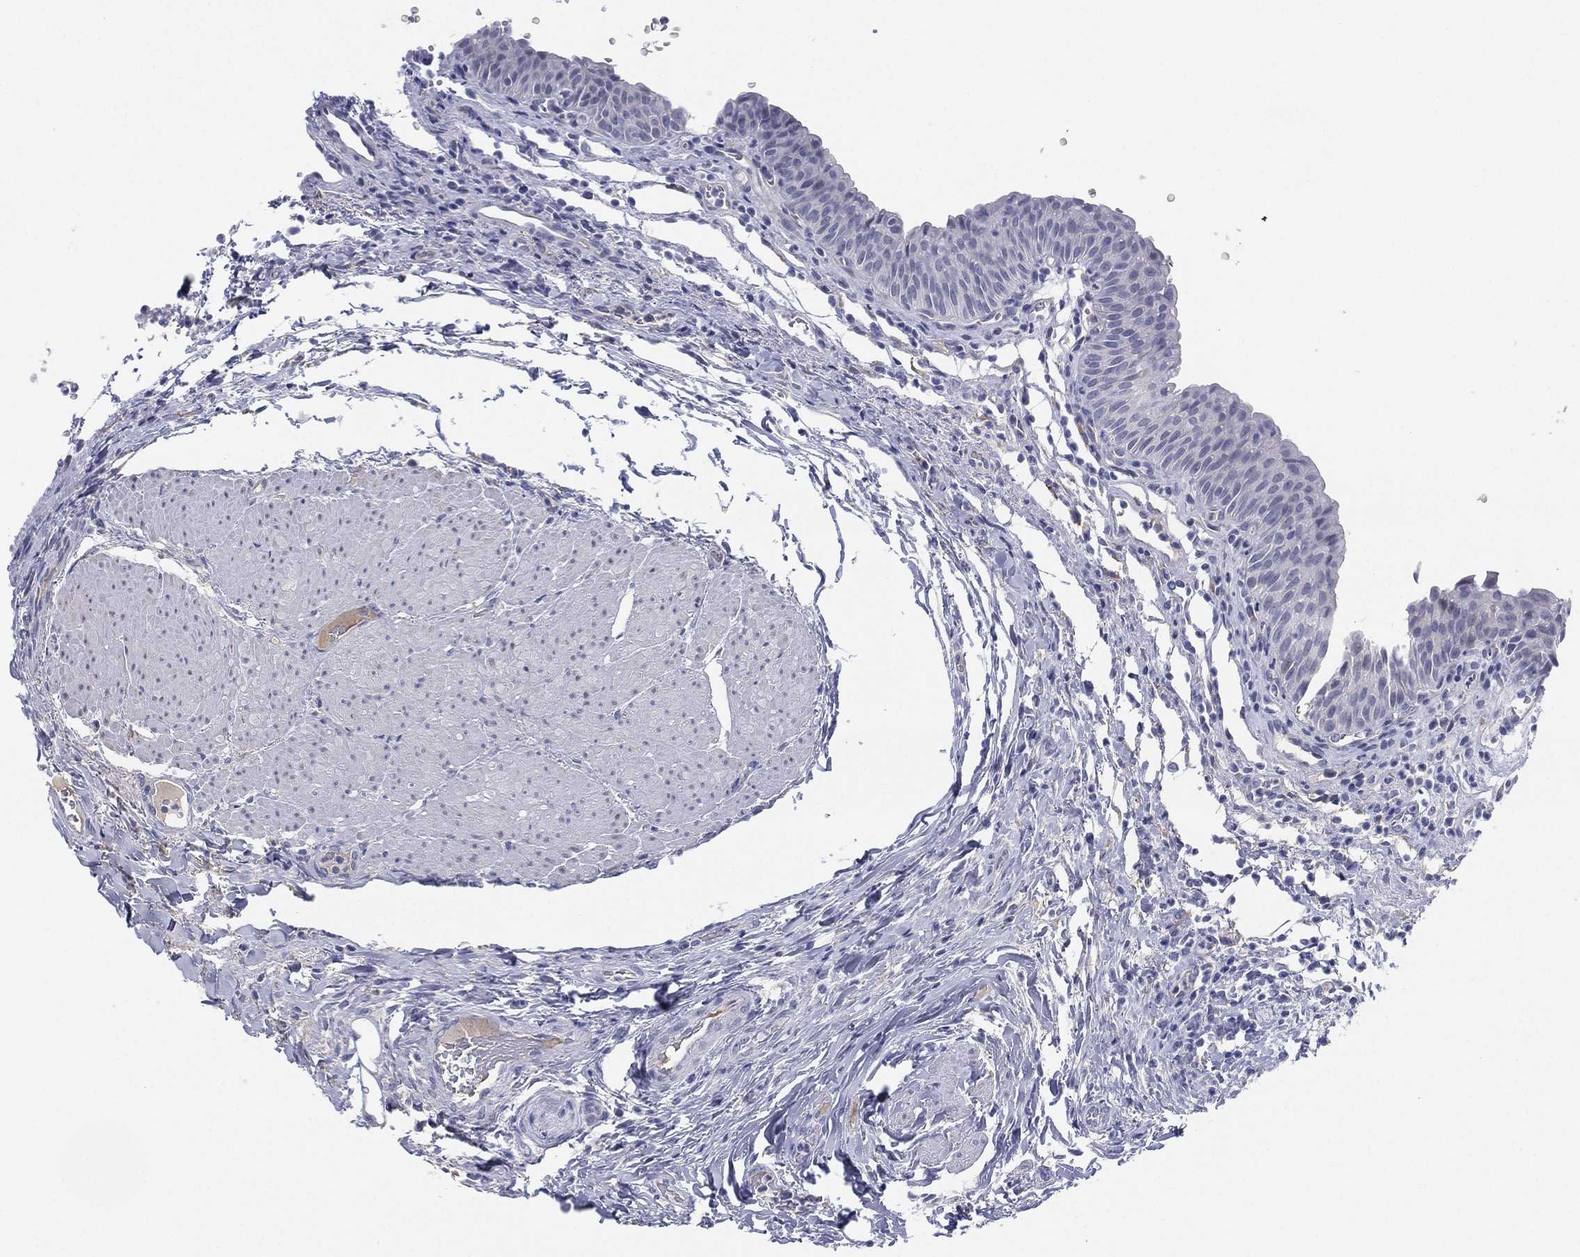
{"staining": {"intensity": "negative", "quantity": "none", "location": "none"}, "tissue": "urinary bladder", "cell_type": "Urothelial cells", "image_type": "normal", "snomed": [{"axis": "morphology", "description": "Normal tissue, NOS"}, {"axis": "topography", "description": "Urinary bladder"}], "caption": "DAB immunohistochemical staining of benign urinary bladder exhibits no significant staining in urothelial cells.", "gene": "MLF1", "patient": {"sex": "male", "age": 66}}